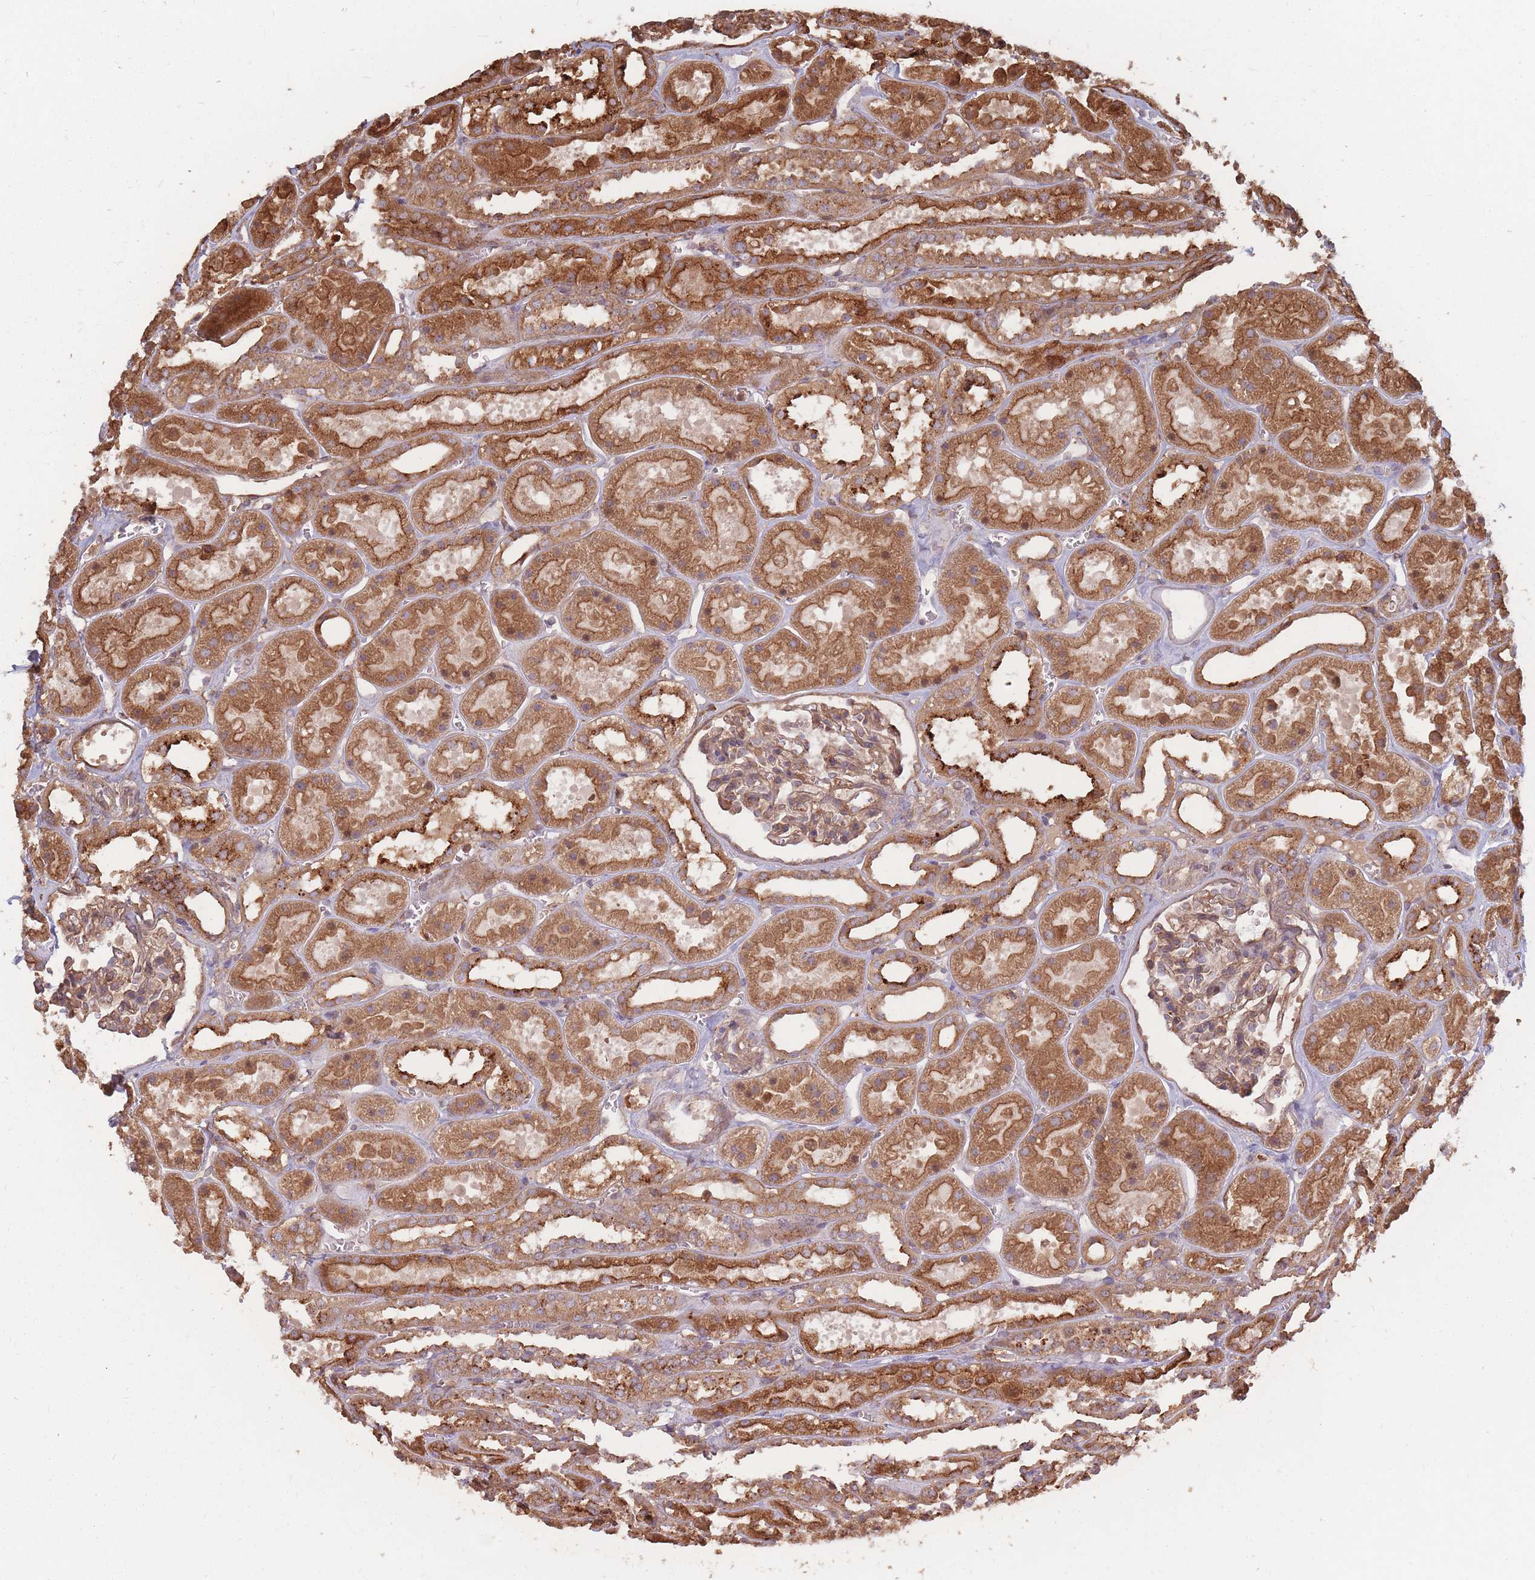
{"staining": {"intensity": "moderate", "quantity": ">75%", "location": "cytoplasmic/membranous"}, "tissue": "kidney", "cell_type": "Cells in glomeruli", "image_type": "normal", "snomed": [{"axis": "morphology", "description": "Normal tissue, NOS"}, {"axis": "topography", "description": "Kidney"}], "caption": "High-magnification brightfield microscopy of unremarkable kidney stained with DAB (brown) and counterstained with hematoxylin (blue). cells in glomeruli exhibit moderate cytoplasmic/membranous positivity is present in about>75% of cells. The staining was performed using DAB (3,3'-diaminobenzidine), with brown indicating positive protein expression. Nuclei are stained blue with hematoxylin.", "gene": "RASSF2", "patient": {"sex": "female", "age": 41}}